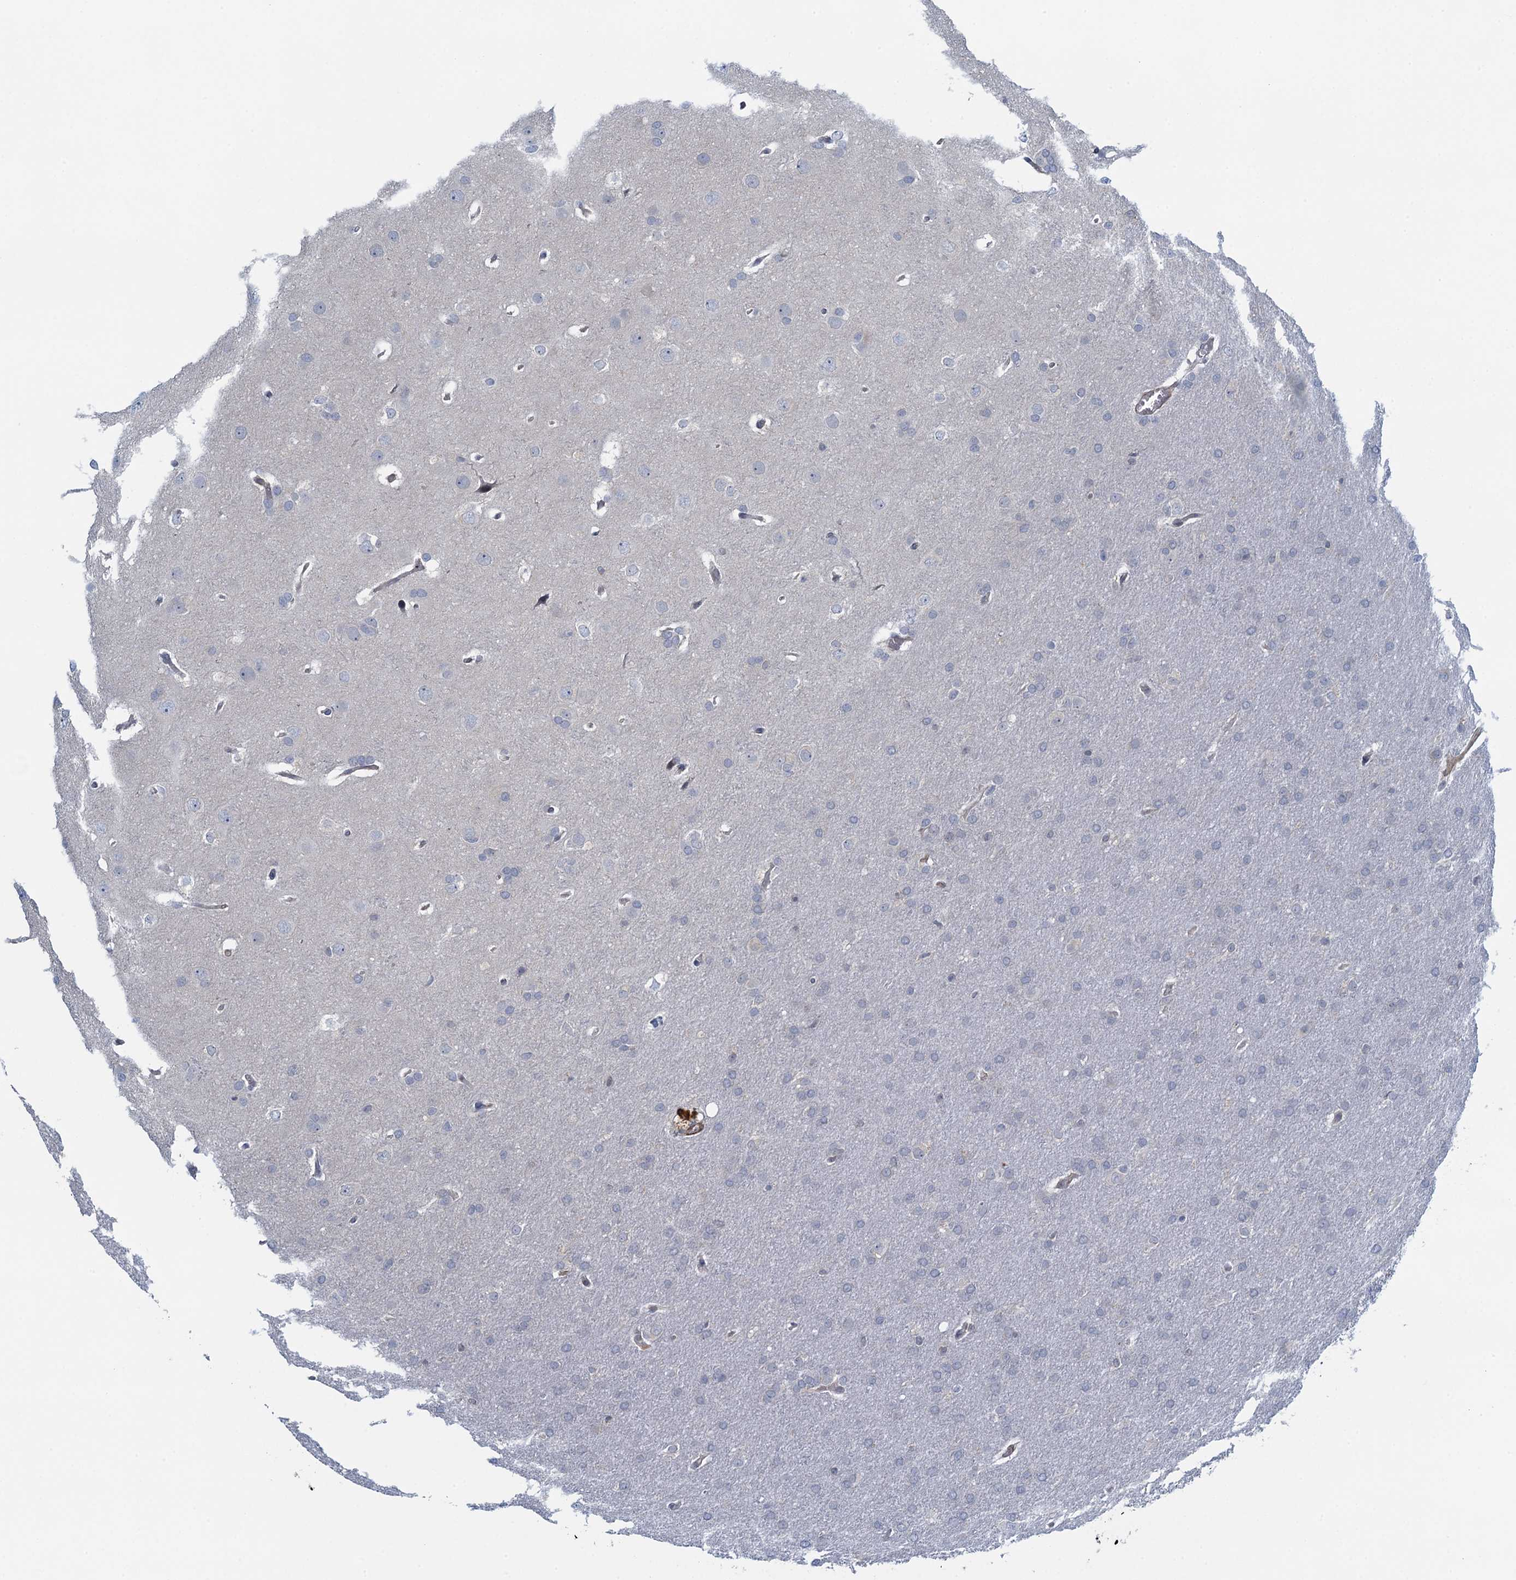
{"staining": {"intensity": "negative", "quantity": "none", "location": "none"}, "tissue": "glioma", "cell_type": "Tumor cells", "image_type": "cancer", "snomed": [{"axis": "morphology", "description": "Glioma, malignant, Low grade"}, {"axis": "topography", "description": "Brain"}], "caption": "DAB (3,3'-diaminobenzidine) immunohistochemical staining of glioma demonstrates no significant staining in tumor cells.", "gene": "ALG2", "patient": {"sex": "female", "age": 32}}